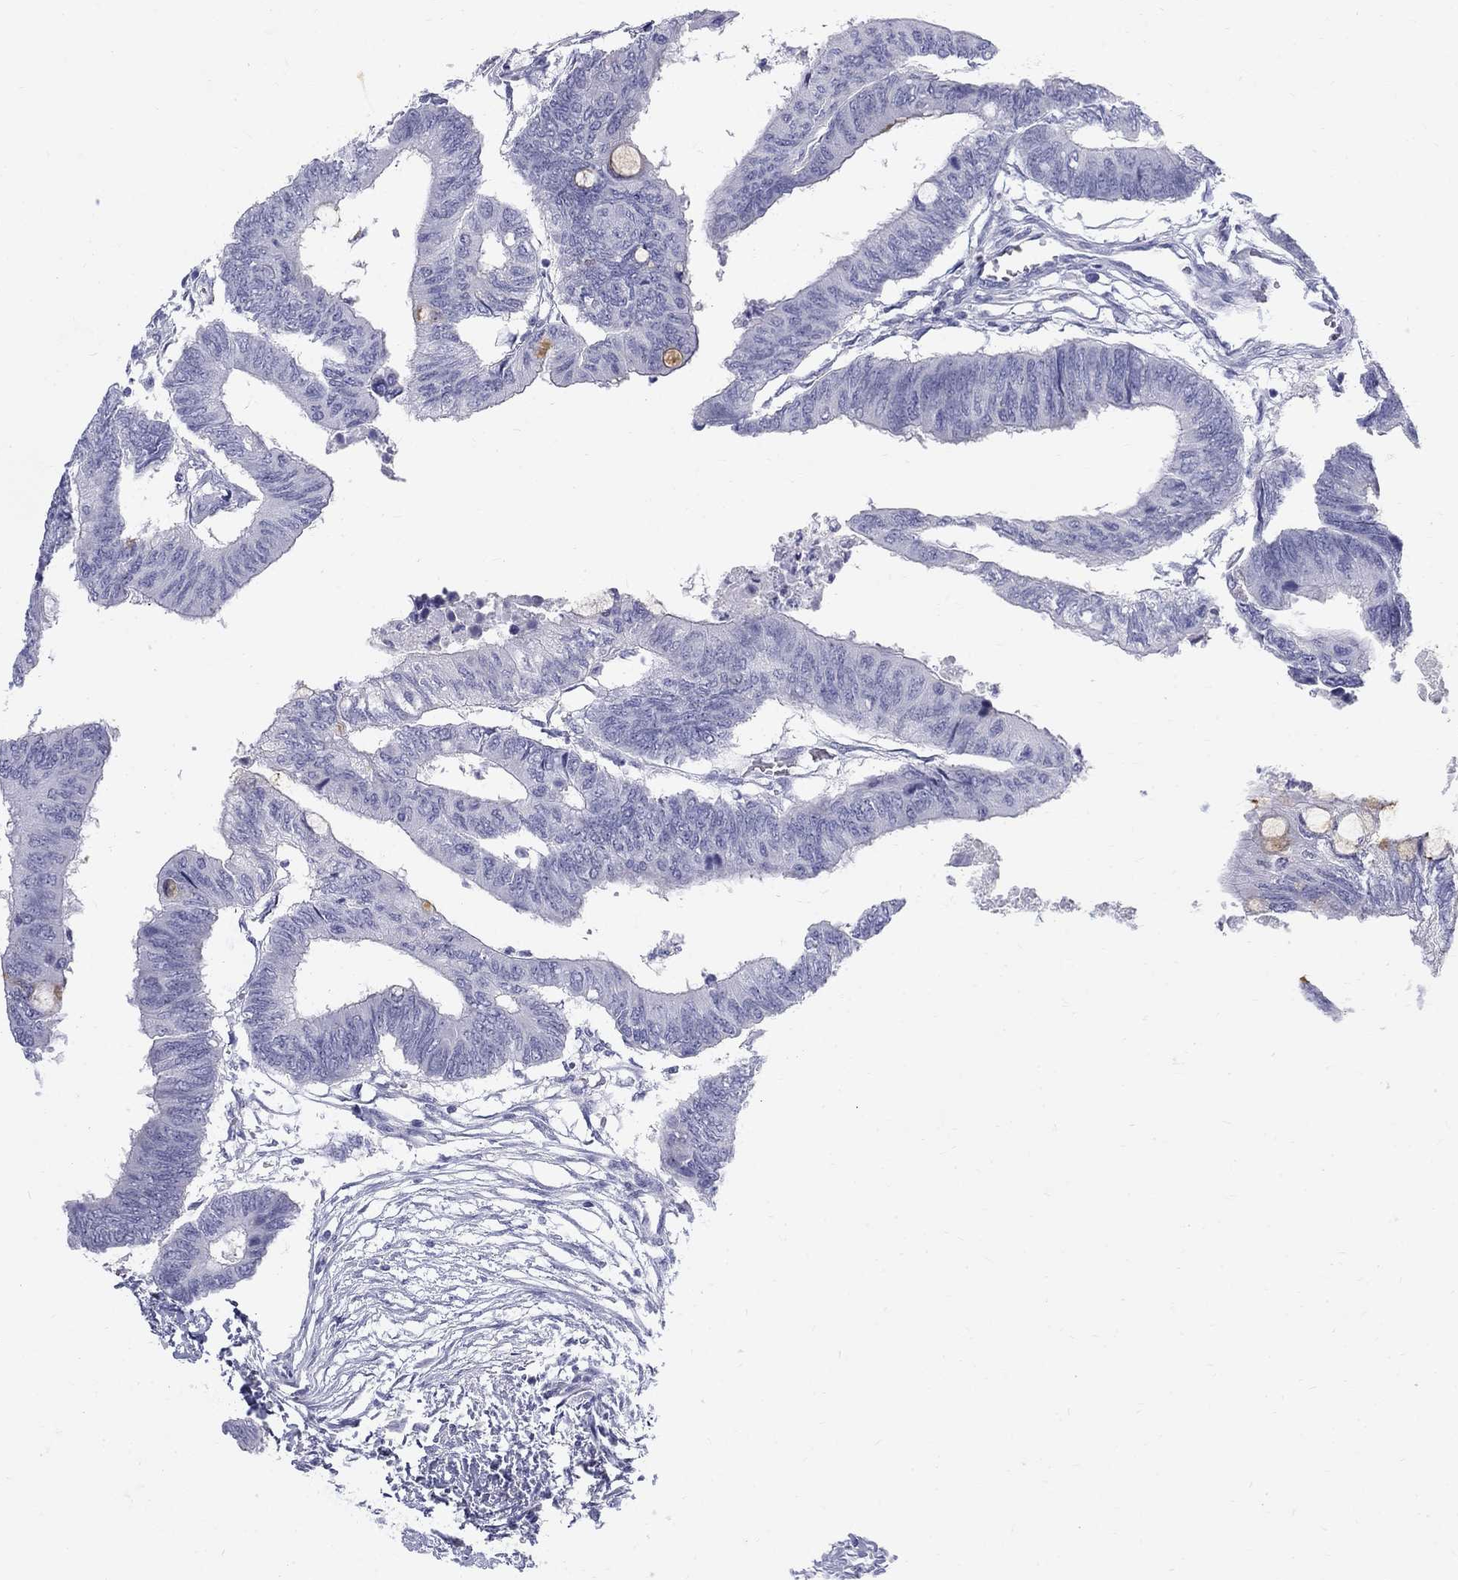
{"staining": {"intensity": "negative", "quantity": "none", "location": "none"}, "tissue": "colorectal cancer", "cell_type": "Tumor cells", "image_type": "cancer", "snomed": [{"axis": "morphology", "description": "Normal tissue, NOS"}, {"axis": "morphology", "description": "Adenocarcinoma, NOS"}, {"axis": "topography", "description": "Rectum"}, {"axis": "topography", "description": "Peripheral nerve tissue"}], "caption": "This image is of colorectal cancer (adenocarcinoma) stained with immunohistochemistry to label a protein in brown with the nuclei are counter-stained blue. There is no staining in tumor cells.", "gene": "MAGEB6", "patient": {"sex": "male", "age": 92}}